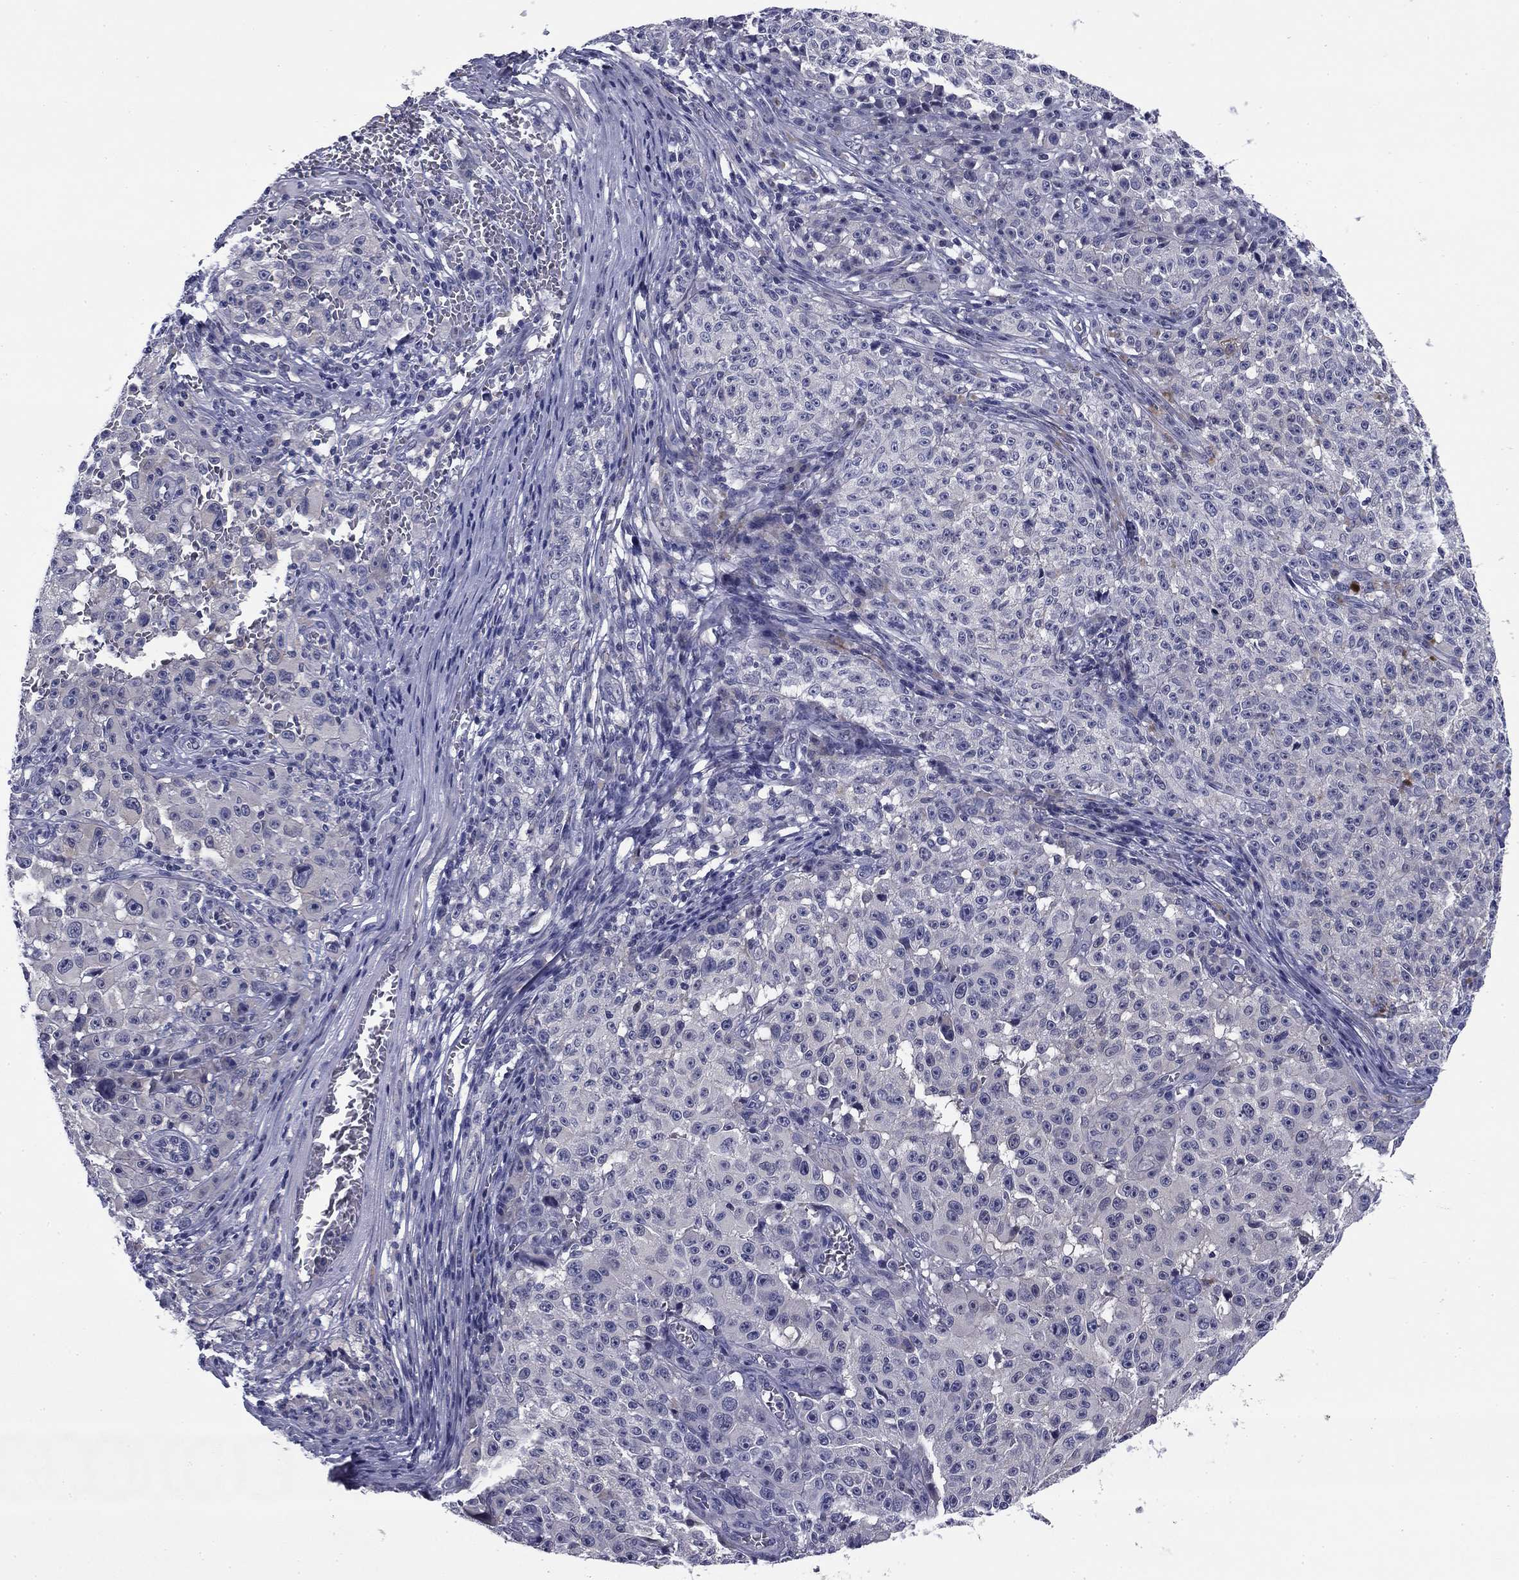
{"staining": {"intensity": "negative", "quantity": "none", "location": "none"}, "tissue": "melanoma", "cell_type": "Tumor cells", "image_type": "cancer", "snomed": [{"axis": "morphology", "description": "Malignant melanoma, NOS"}, {"axis": "topography", "description": "Skin"}], "caption": "Tumor cells are negative for brown protein staining in melanoma.", "gene": "REXO5", "patient": {"sex": "female", "age": 82}}